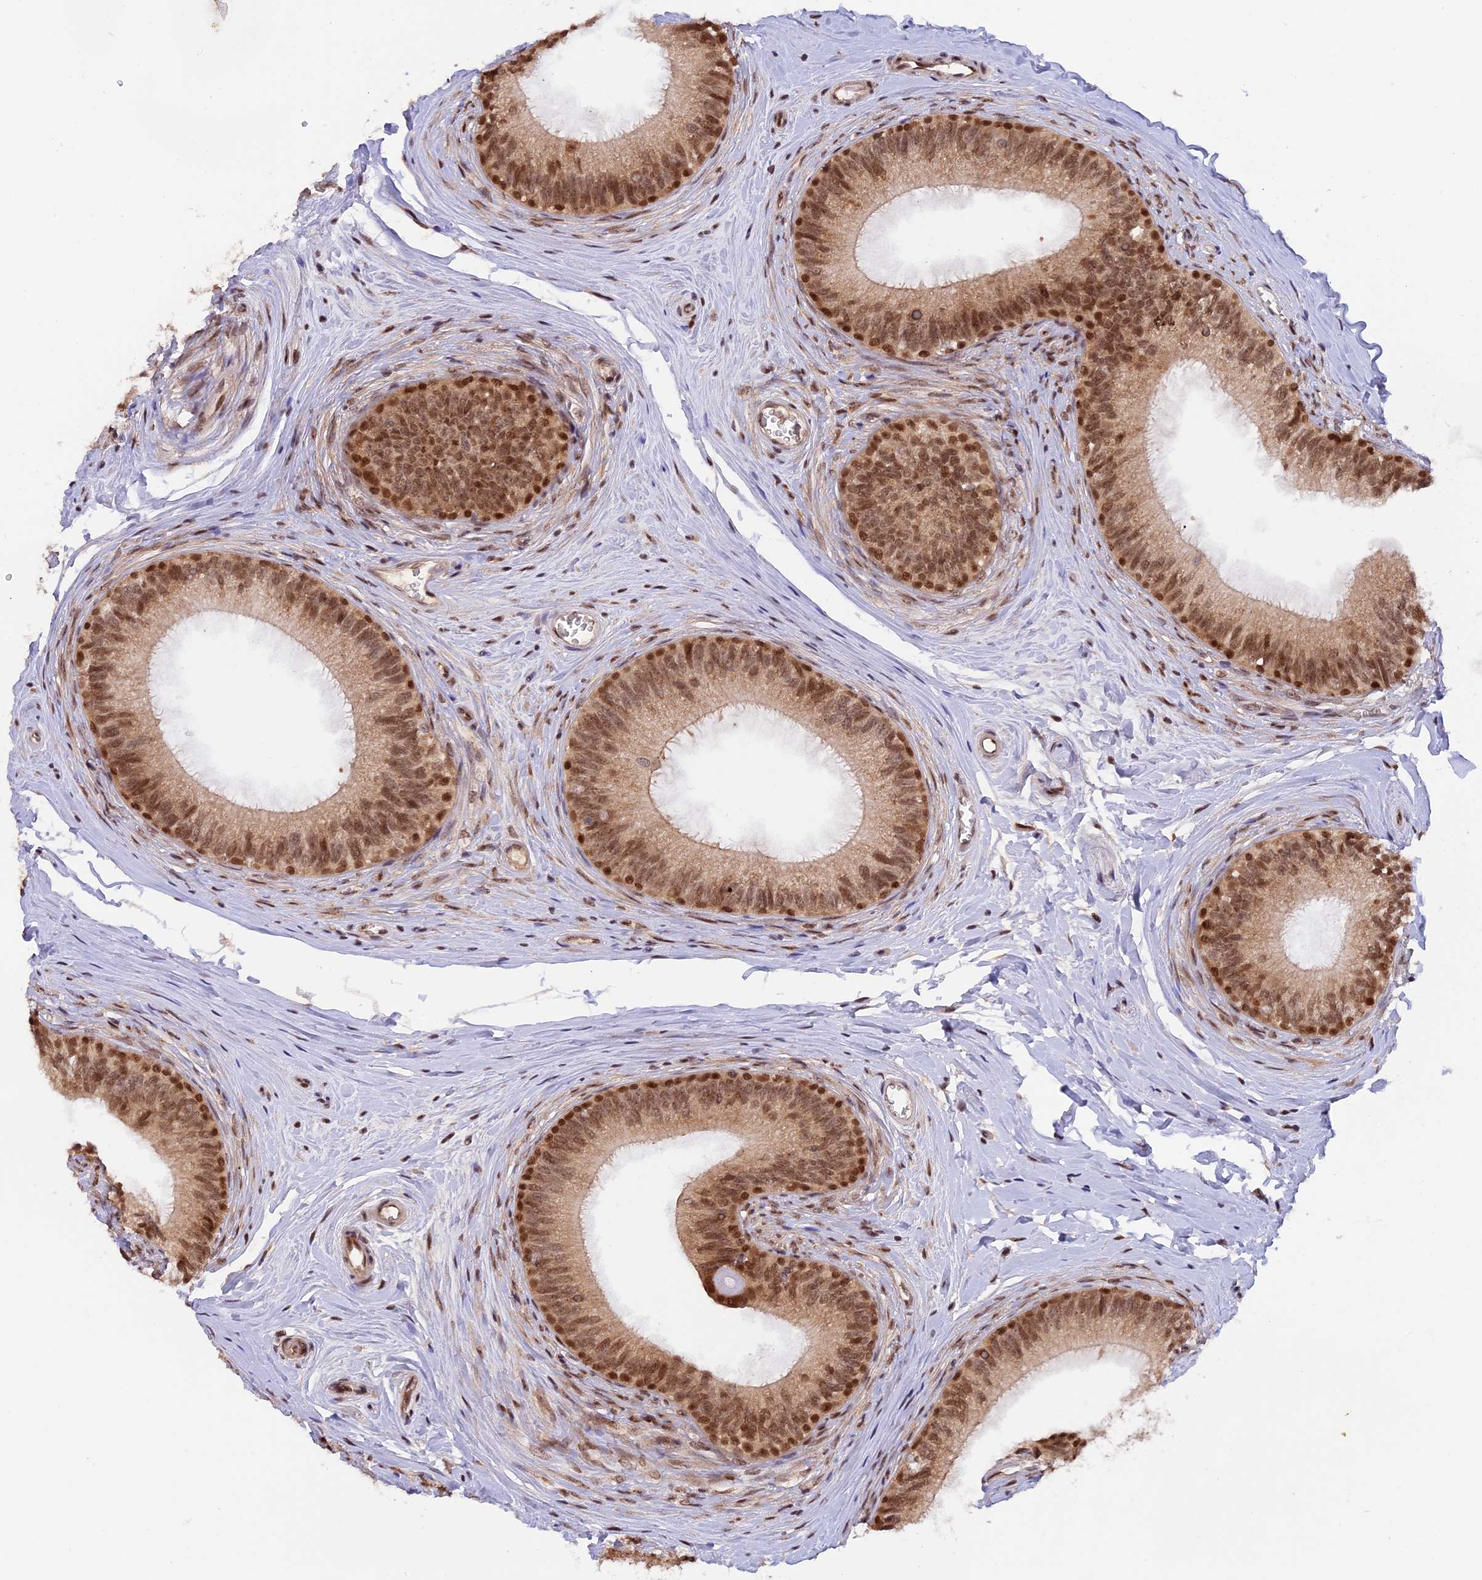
{"staining": {"intensity": "strong", "quantity": ">75%", "location": "nuclear"}, "tissue": "epididymis", "cell_type": "Glandular cells", "image_type": "normal", "snomed": [{"axis": "morphology", "description": "Normal tissue, NOS"}, {"axis": "topography", "description": "Epididymis"}], "caption": "A high amount of strong nuclear positivity is identified in approximately >75% of glandular cells in normal epididymis.", "gene": "ZNF428", "patient": {"sex": "male", "age": 33}}